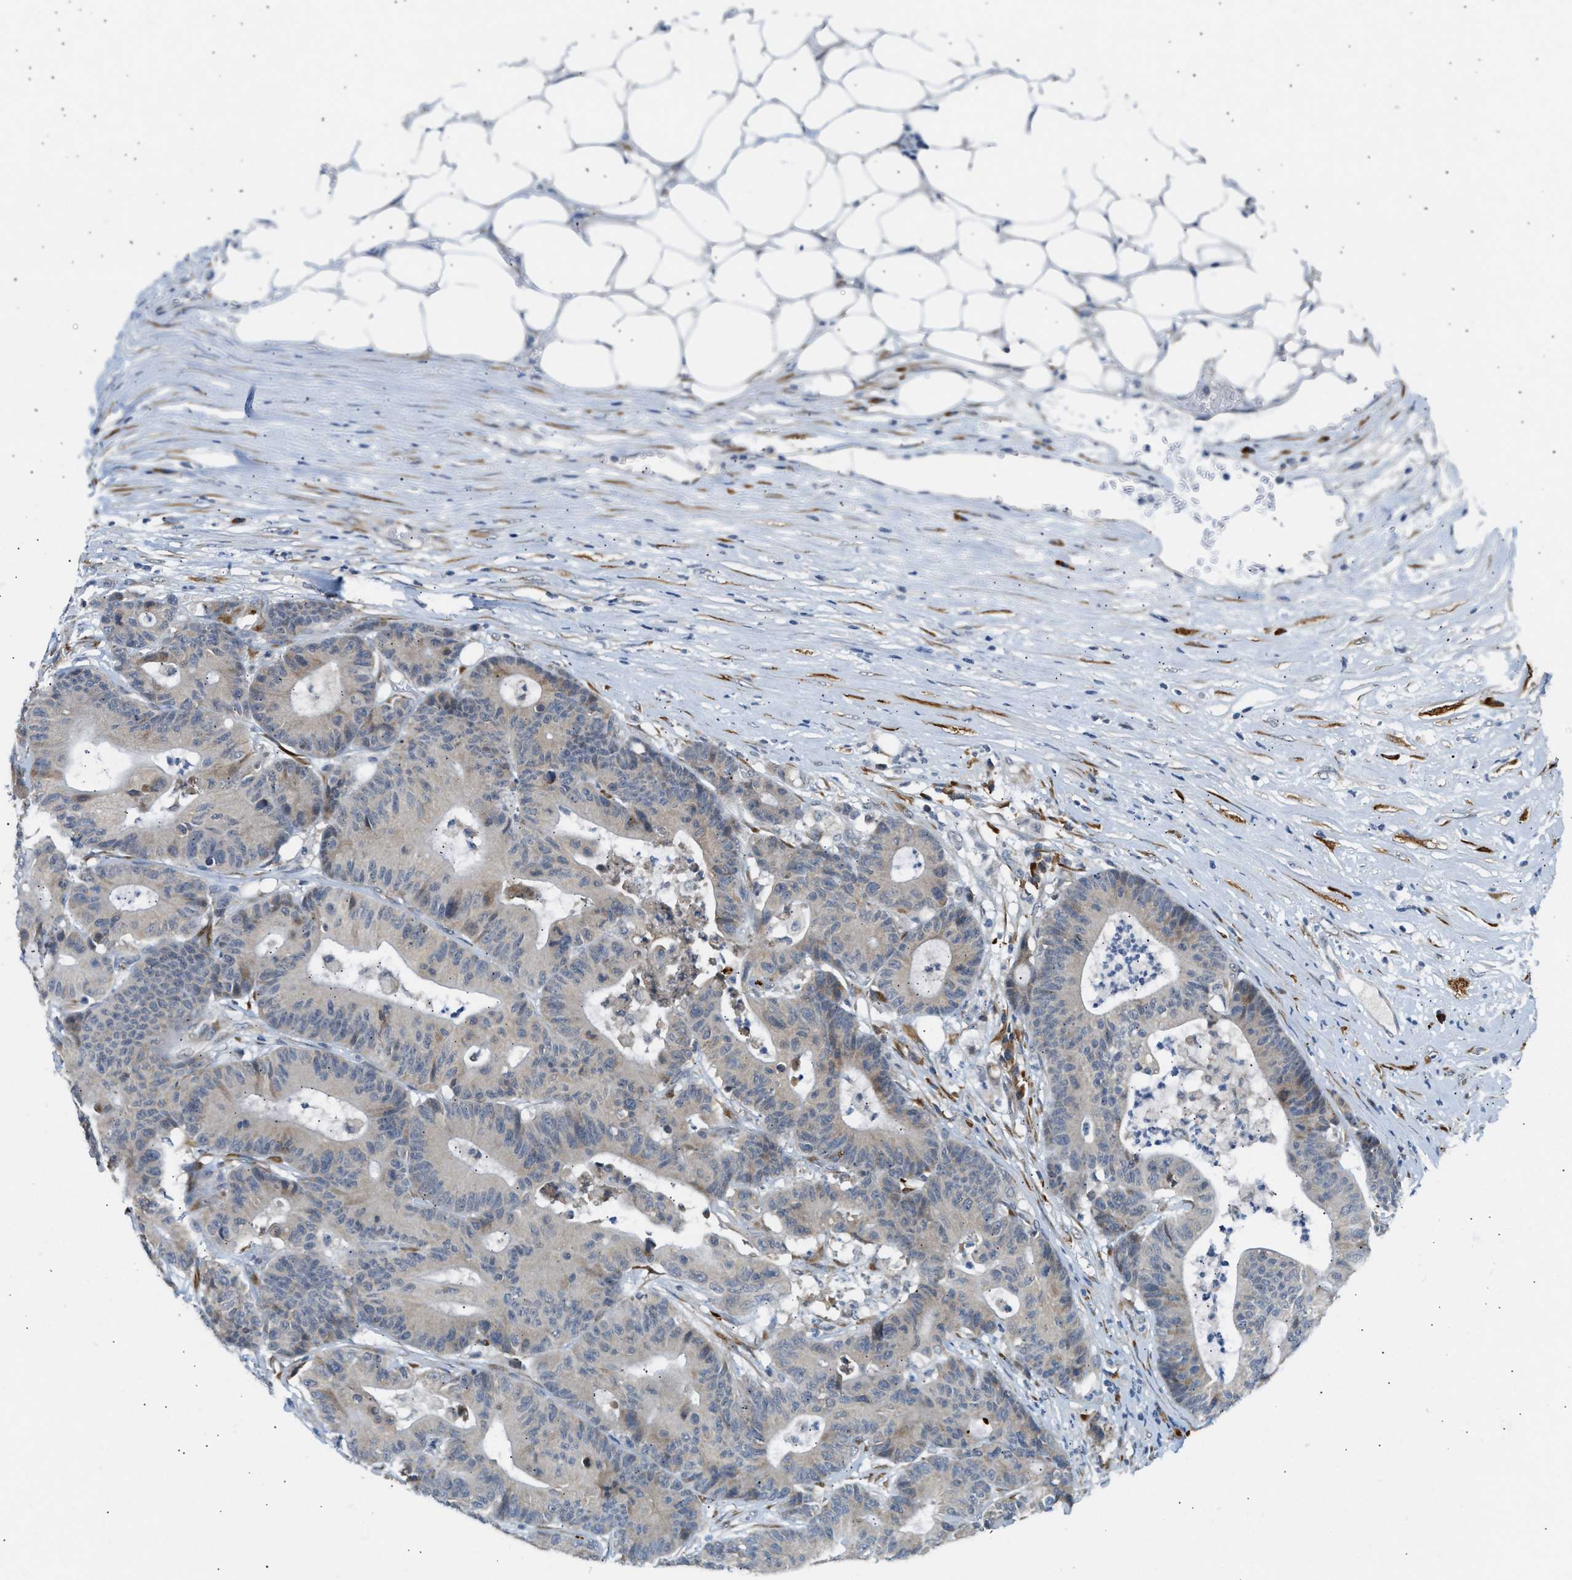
{"staining": {"intensity": "weak", "quantity": "<25%", "location": "cytoplasmic/membranous"}, "tissue": "colorectal cancer", "cell_type": "Tumor cells", "image_type": "cancer", "snomed": [{"axis": "morphology", "description": "Adenocarcinoma, NOS"}, {"axis": "topography", "description": "Colon"}], "caption": "The IHC photomicrograph has no significant expression in tumor cells of colorectal cancer (adenocarcinoma) tissue.", "gene": "KCNC2", "patient": {"sex": "female", "age": 84}}